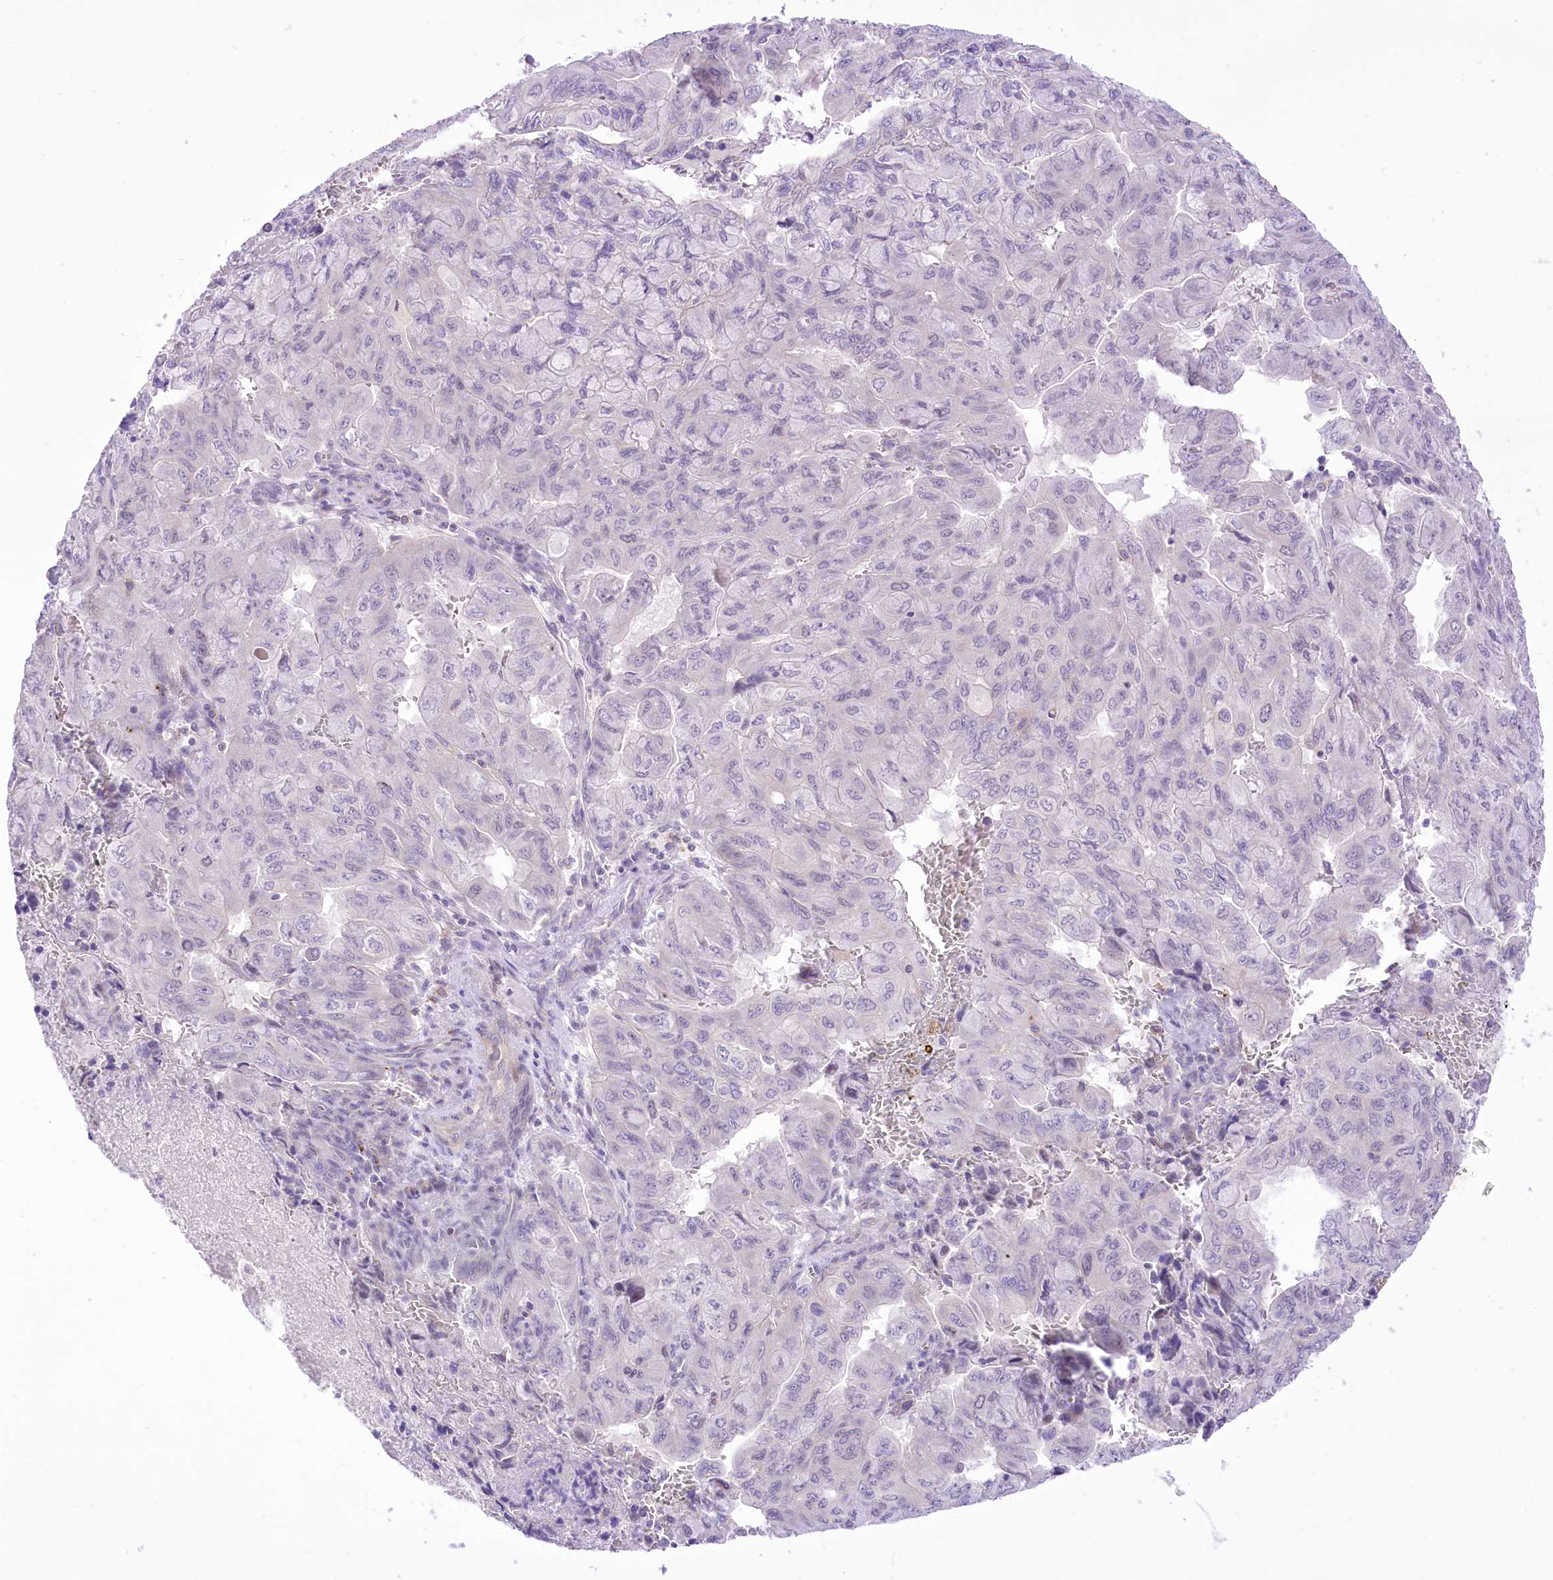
{"staining": {"intensity": "negative", "quantity": "none", "location": "none"}, "tissue": "pancreatic cancer", "cell_type": "Tumor cells", "image_type": "cancer", "snomed": [{"axis": "morphology", "description": "Adenocarcinoma, NOS"}, {"axis": "topography", "description": "Pancreas"}], "caption": "Pancreatic cancer was stained to show a protein in brown. There is no significant positivity in tumor cells. (DAB immunohistochemistry (IHC) visualized using brightfield microscopy, high magnification).", "gene": "HELT", "patient": {"sex": "male", "age": 51}}